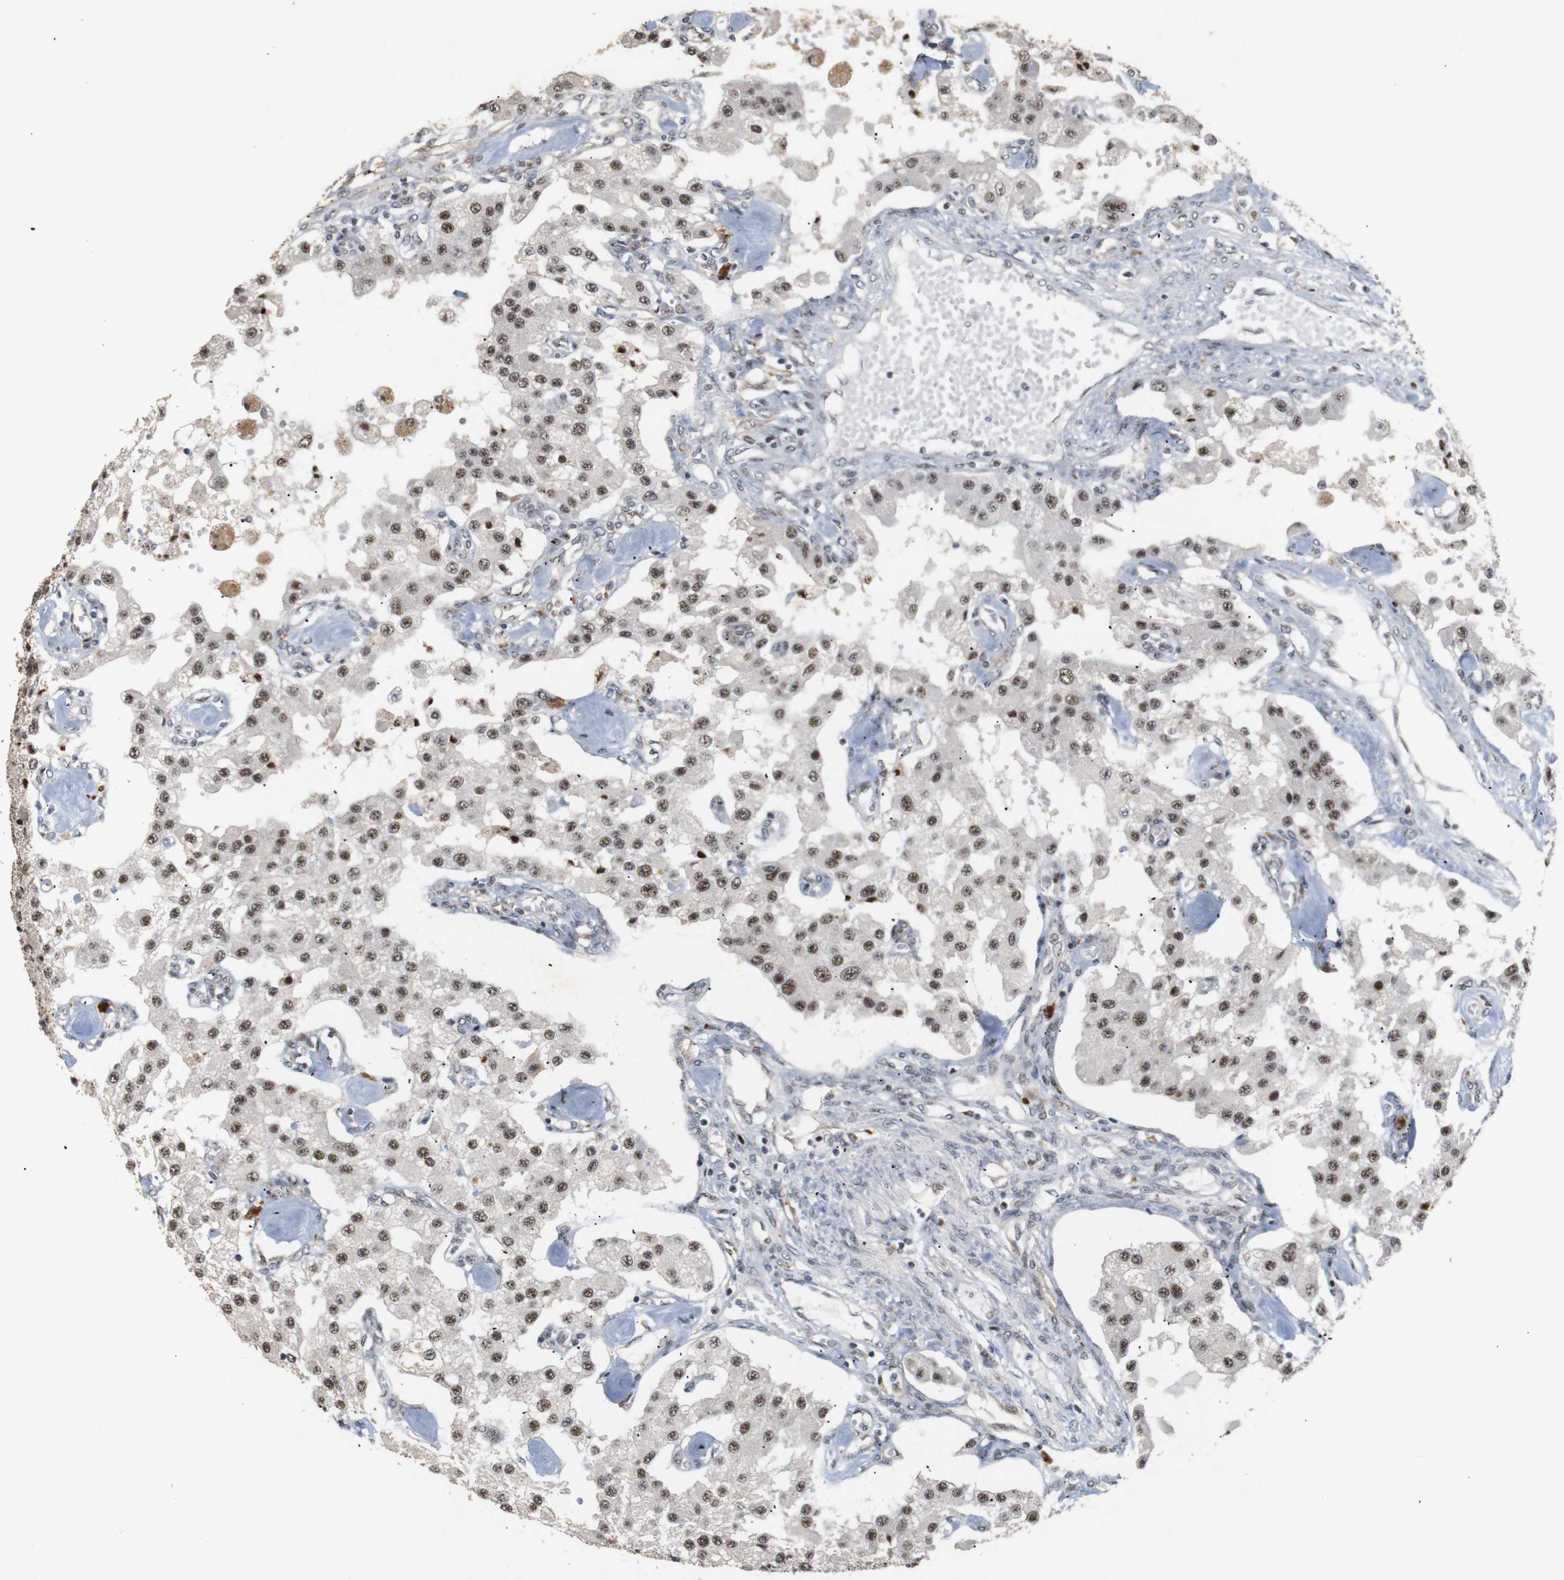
{"staining": {"intensity": "moderate", "quantity": ">75%", "location": "nuclear"}, "tissue": "carcinoid", "cell_type": "Tumor cells", "image_type": "cancer", "snomed": [{"axis": "morphology", "description": "Carcinoid, malignant, NOS"}, {"axis": "topography", "description": "Pancreas"}], "caption": "Carcinoid stained for a protein (brown) exhibits moderate nuclear positive positivity in about >75% of tumor cells.", "gene": "PYM1", "patient": {"sex": "male", "age": 41}}